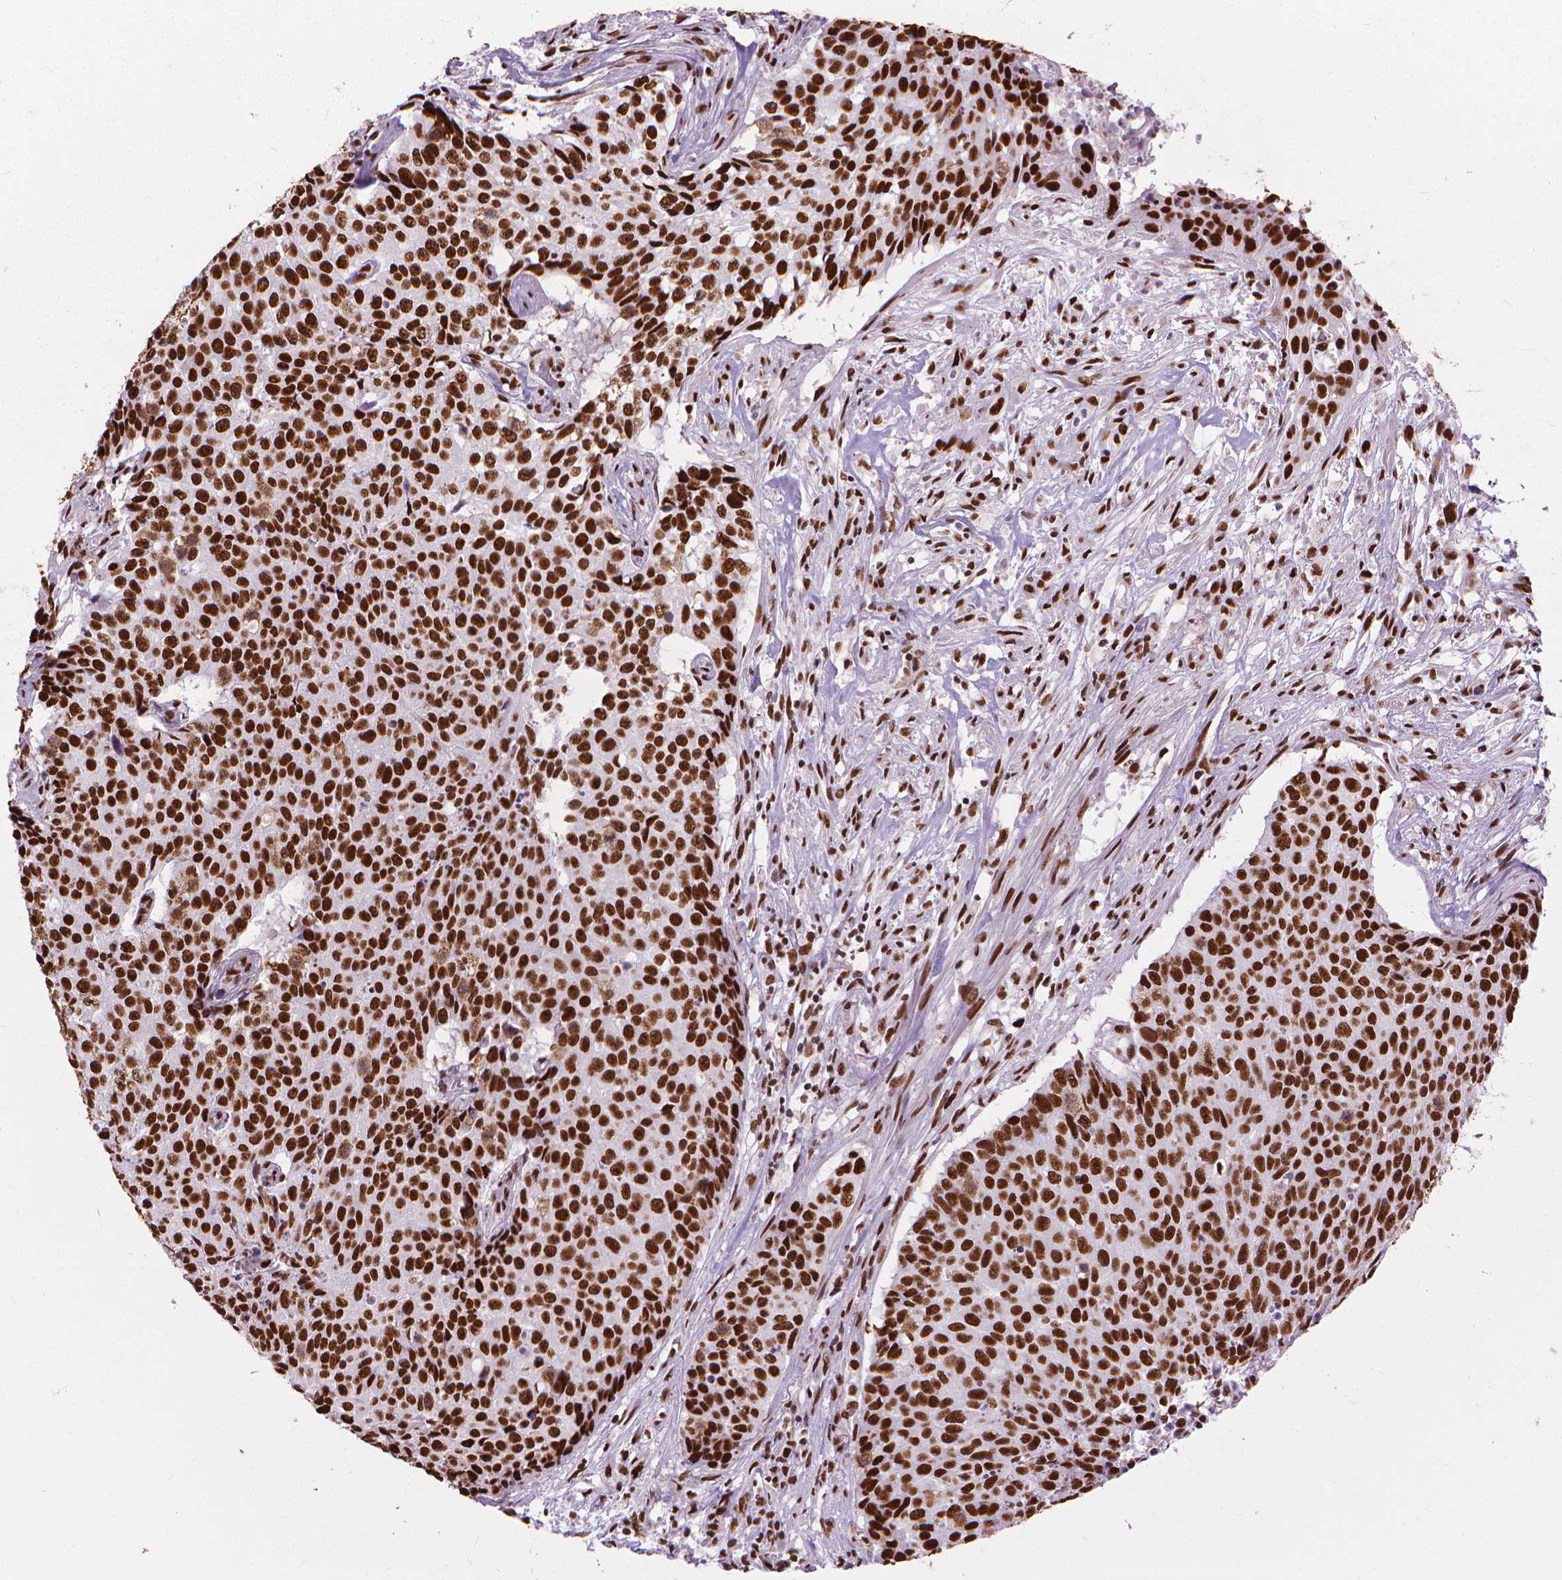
{"staining": {"intensity": "strong", "quantity": ">75%", "location": "nuclear"}, "tissue": "lung cancer", "cell_type": "Tumor cells", "image_type": "cancer", "snomed": [{"axis": "morphology", "description": "Normal tissue, NOS"}, {"axis": "morphology", "description": "Squamous cell carcinoma, NOS"}, {"axis": "topography", "description": "Bronchus"}, {"axis": "topography", "description": "Lung"}], "caption": "Lung squamous cell carcinoma stained for a protein displays strong nuclear positivity in tumor cells.", "gene": "AKAP8", "patient": {"sex": "male", "age": 64}}